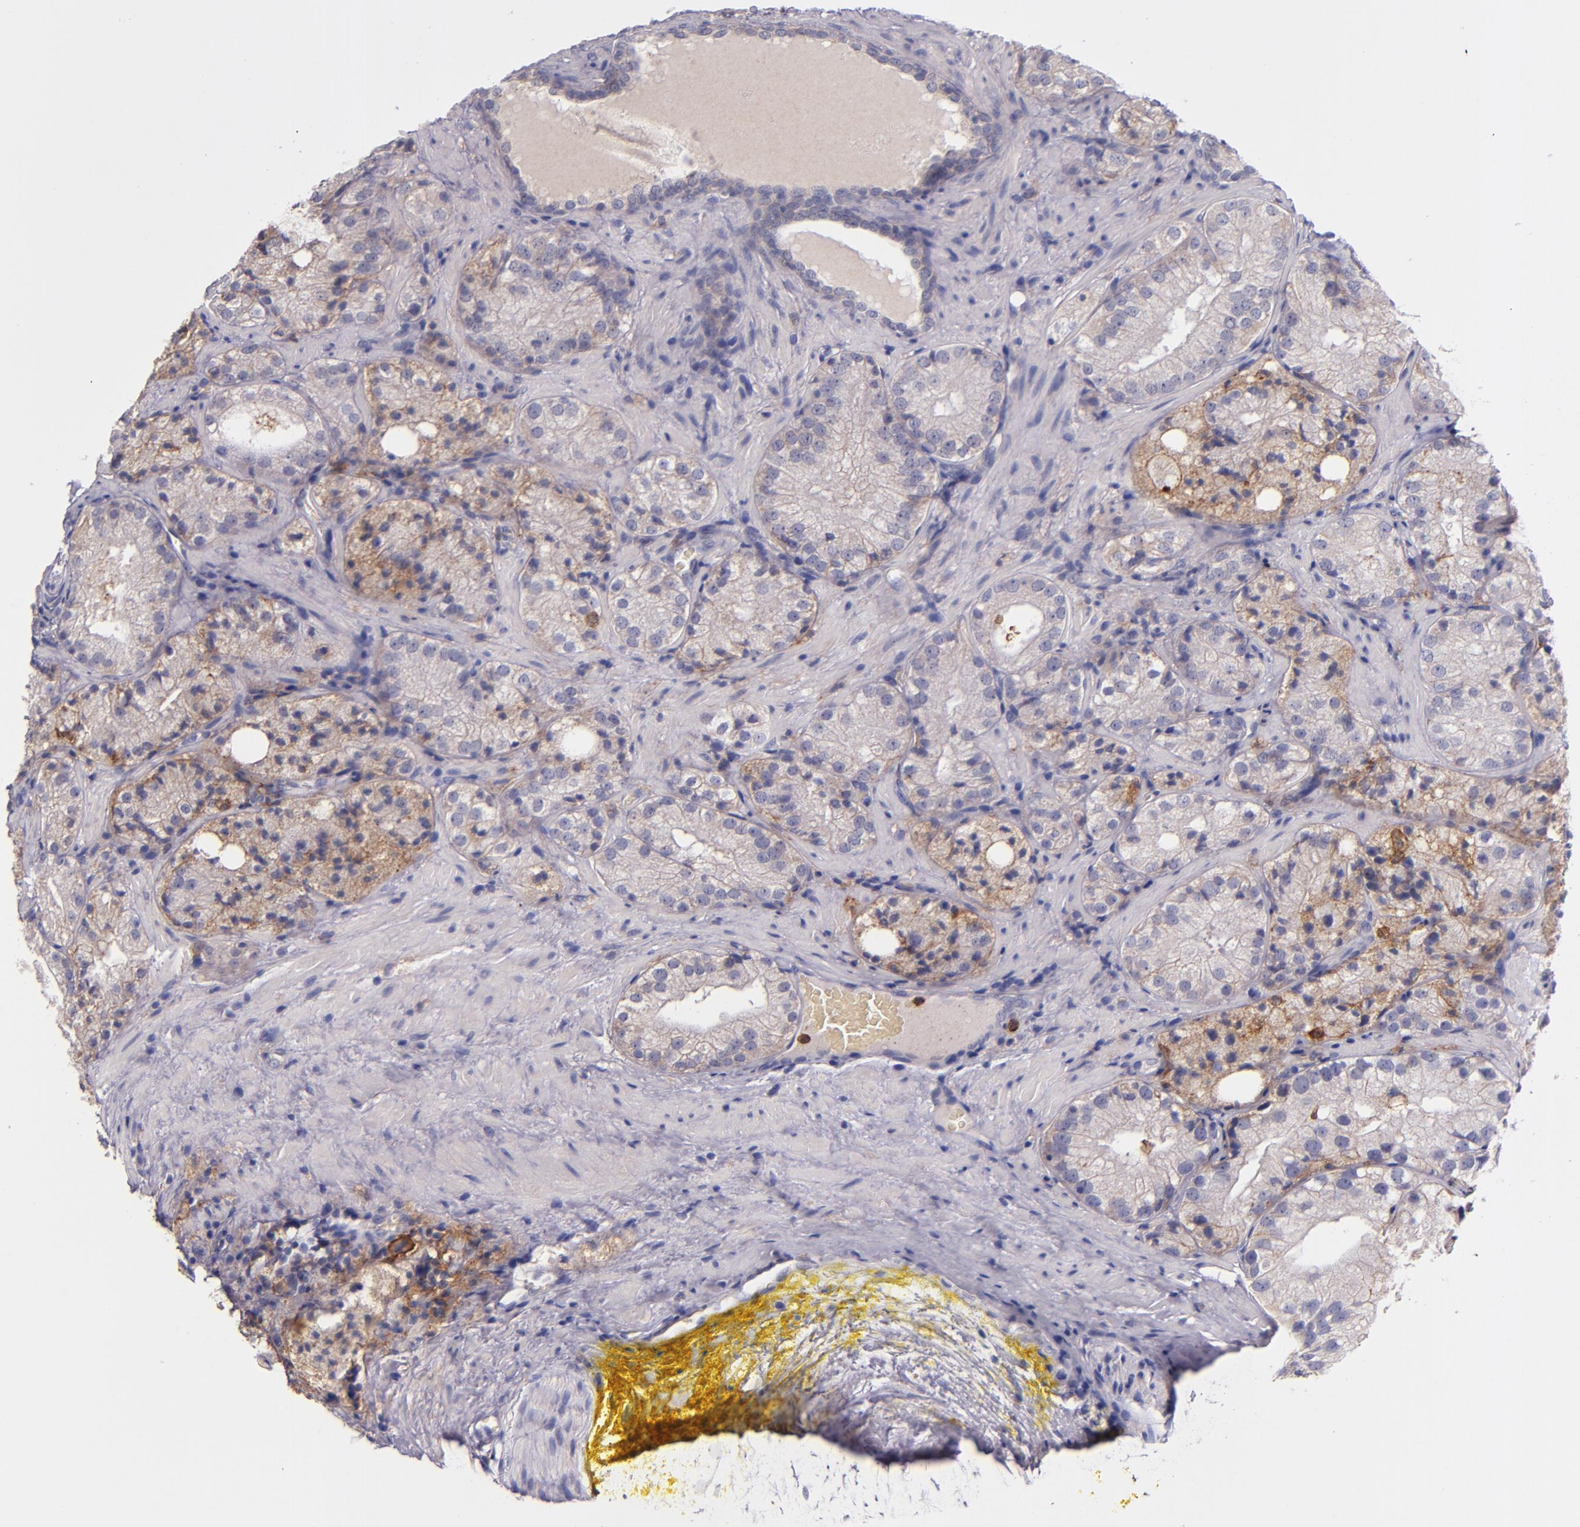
{"staining": {"intensity": "weak", "quantity": "25%-75%", "location": "cytoplasmic/membranous"}, "tissue": "prostate cancer", "cell_type": "Tumor cells", "image_type": "cancer", "snomed": [{"axis": "morphology", "description": "Adenocarcinoma, Low grade"}, {"axis": "topography", "description": "Prostate"}], "caption": "Prostate adenocarcinoma (low-grade) stained with a brown dye displays weak cytoplasmic/membranous positive expression in approximately 25%-75% of tumor cells.", "gene": "C5AR1", "patient": {"sex": "male", "age": 60}}